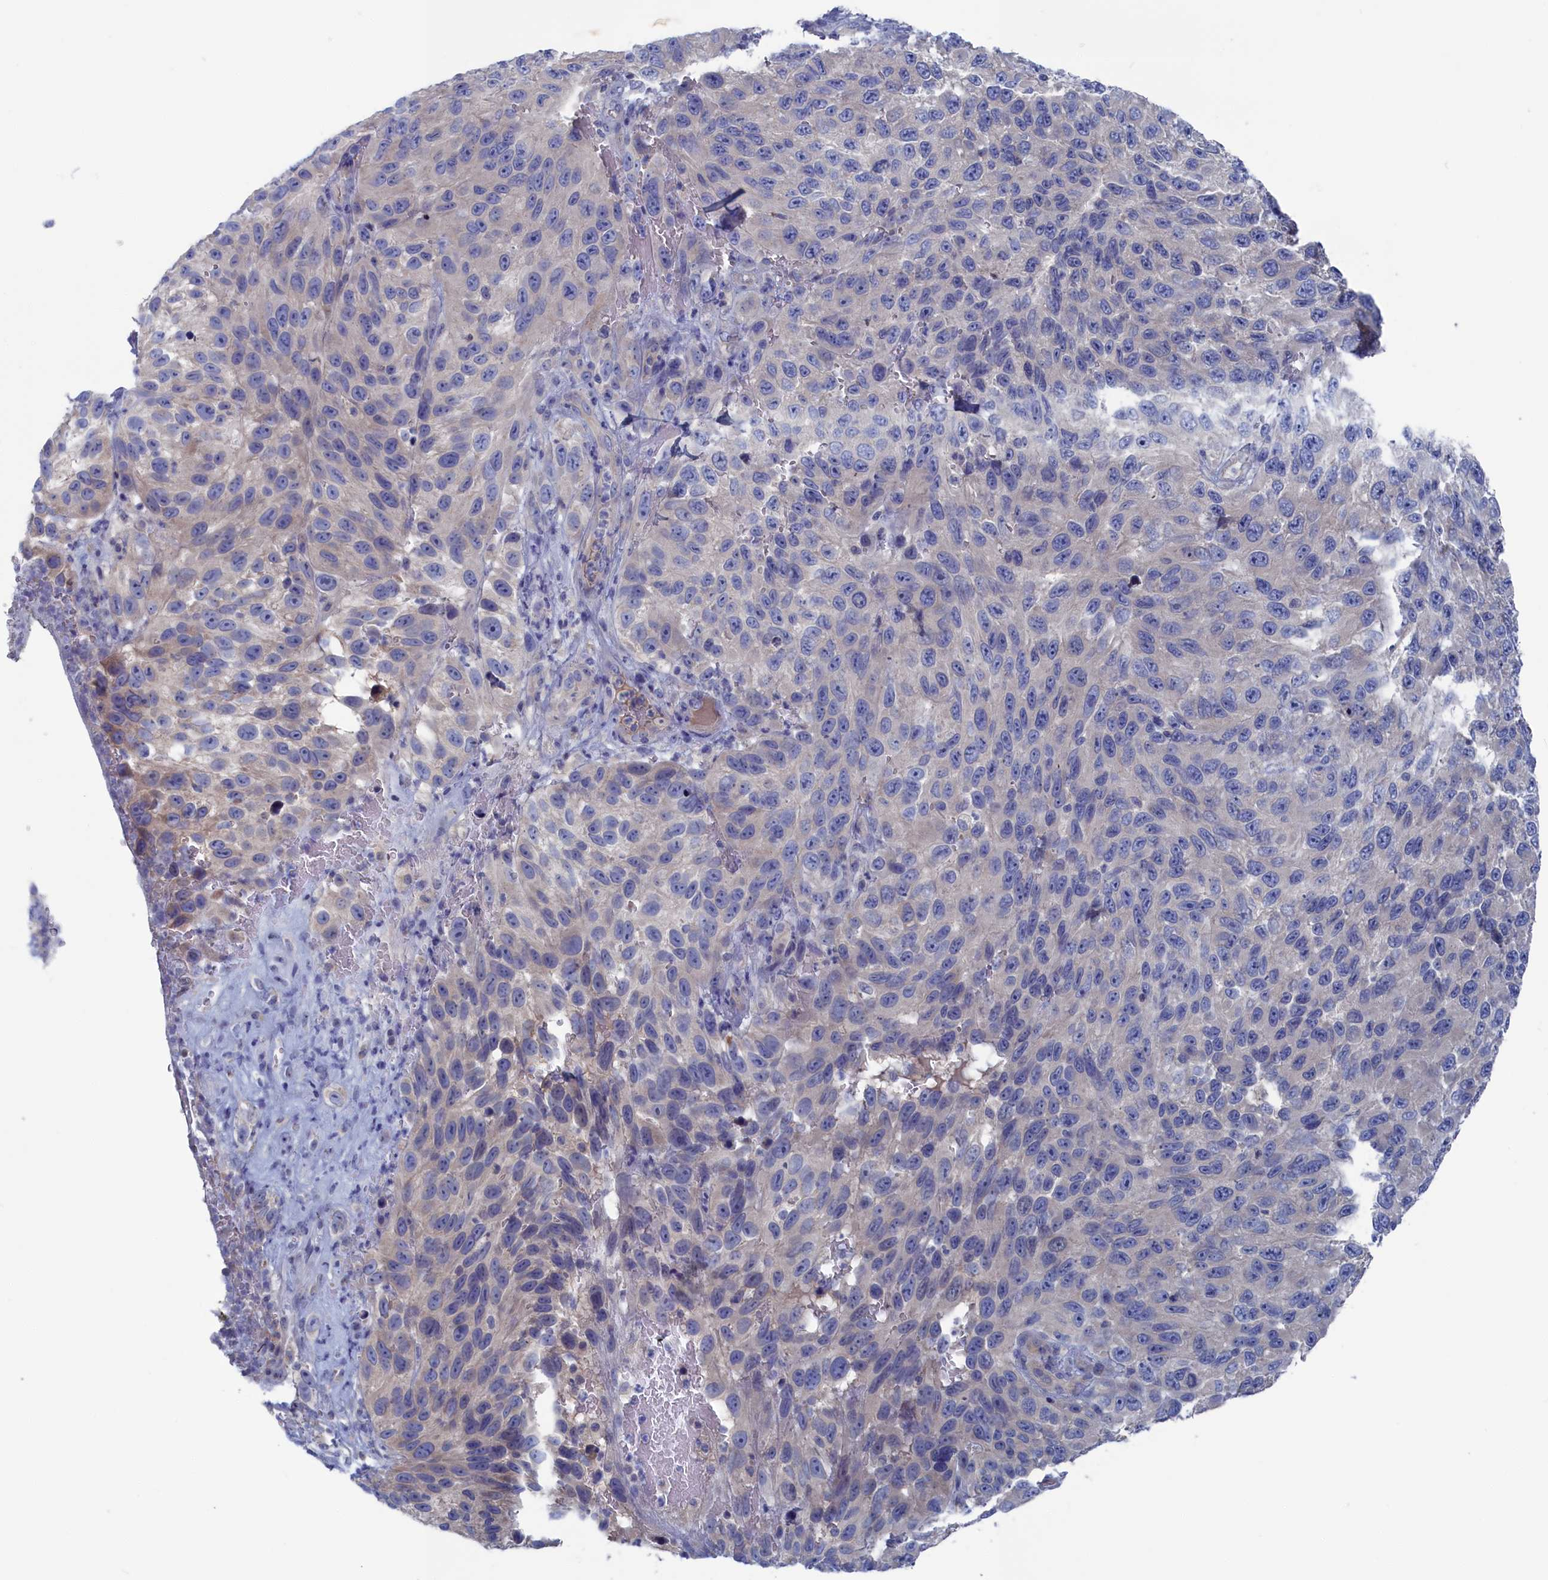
{"staining": {"intensity": "weak", "quantity": "<25%", "location": "cytoplasmic/membranous"}, "tissue": "melanoma", "cell_type": "Tumor cells", "image_type": "cancer", "snomed": [{"axis": "morphology", "description": "Malignant melanoma, NOS"}, {"axis": "topography", "description": "Skin"}], "caption": "Tumor cells are negative for brown protein staining in malignant melanoma.", "gene": "CEND1", "patient": {"sex": "female", "age": 96}}